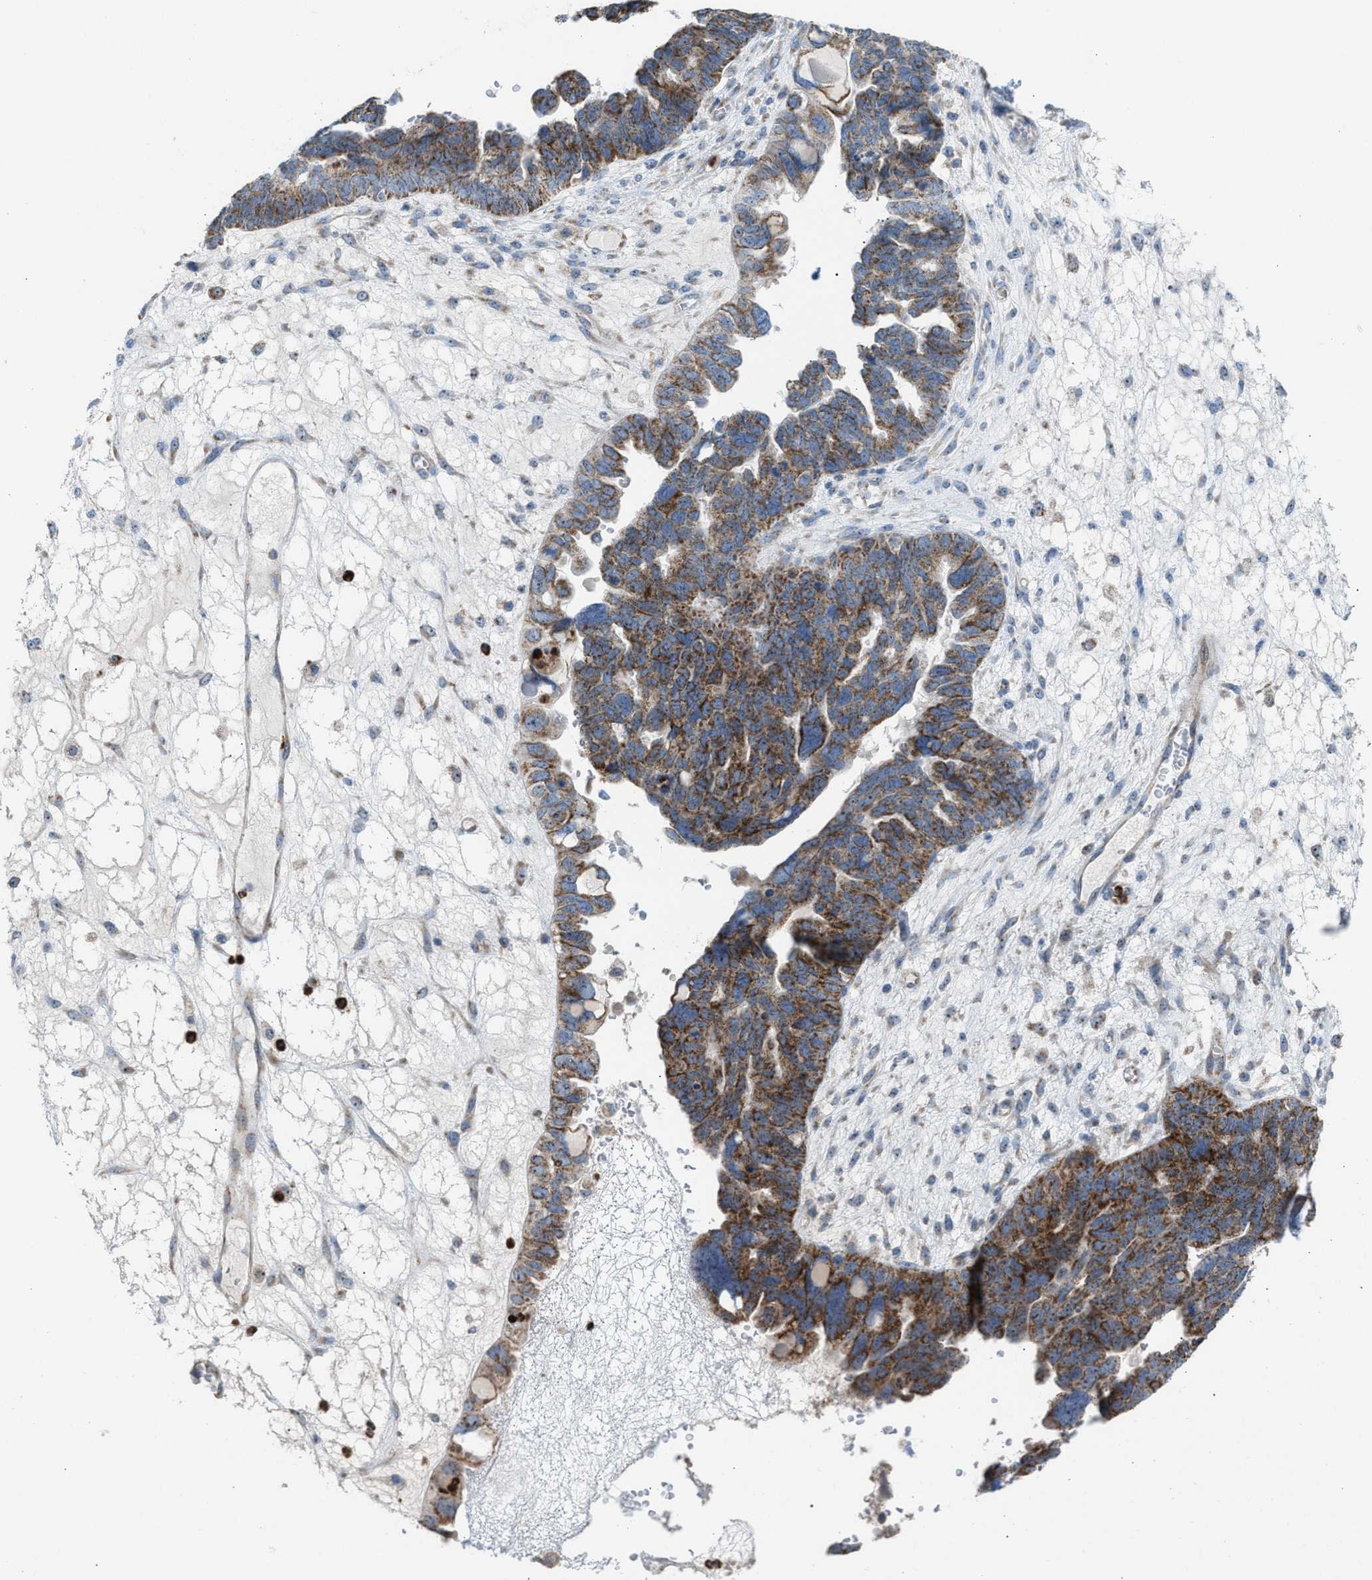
{"staining": {"intensity": "moderate", "quantity": ">75%", "location": "cytoplasmic/membranous"}, "tissue": "ovarian cancer", "cell_type": "Tumor cells", "image_type": "cancer", "snomed": [{"axis": "morphology", "description": "Cystadenocarcinoma, serous, NOS"}, {"axis": "topography", "description": "Ovary"}], "caption": "An image of human ovarian cancer stained for a protein demonstrates moderate cytoplasmic/membranous brown staining in tumor cells. The staining was performed using DAB (3,3'-diaminobenzidine), with brown indicating positive protein expression. Nuclei are stained blue with hematoxylin.", "gene": "TPH1", "patient": {"sex": "female", "age": 79}}